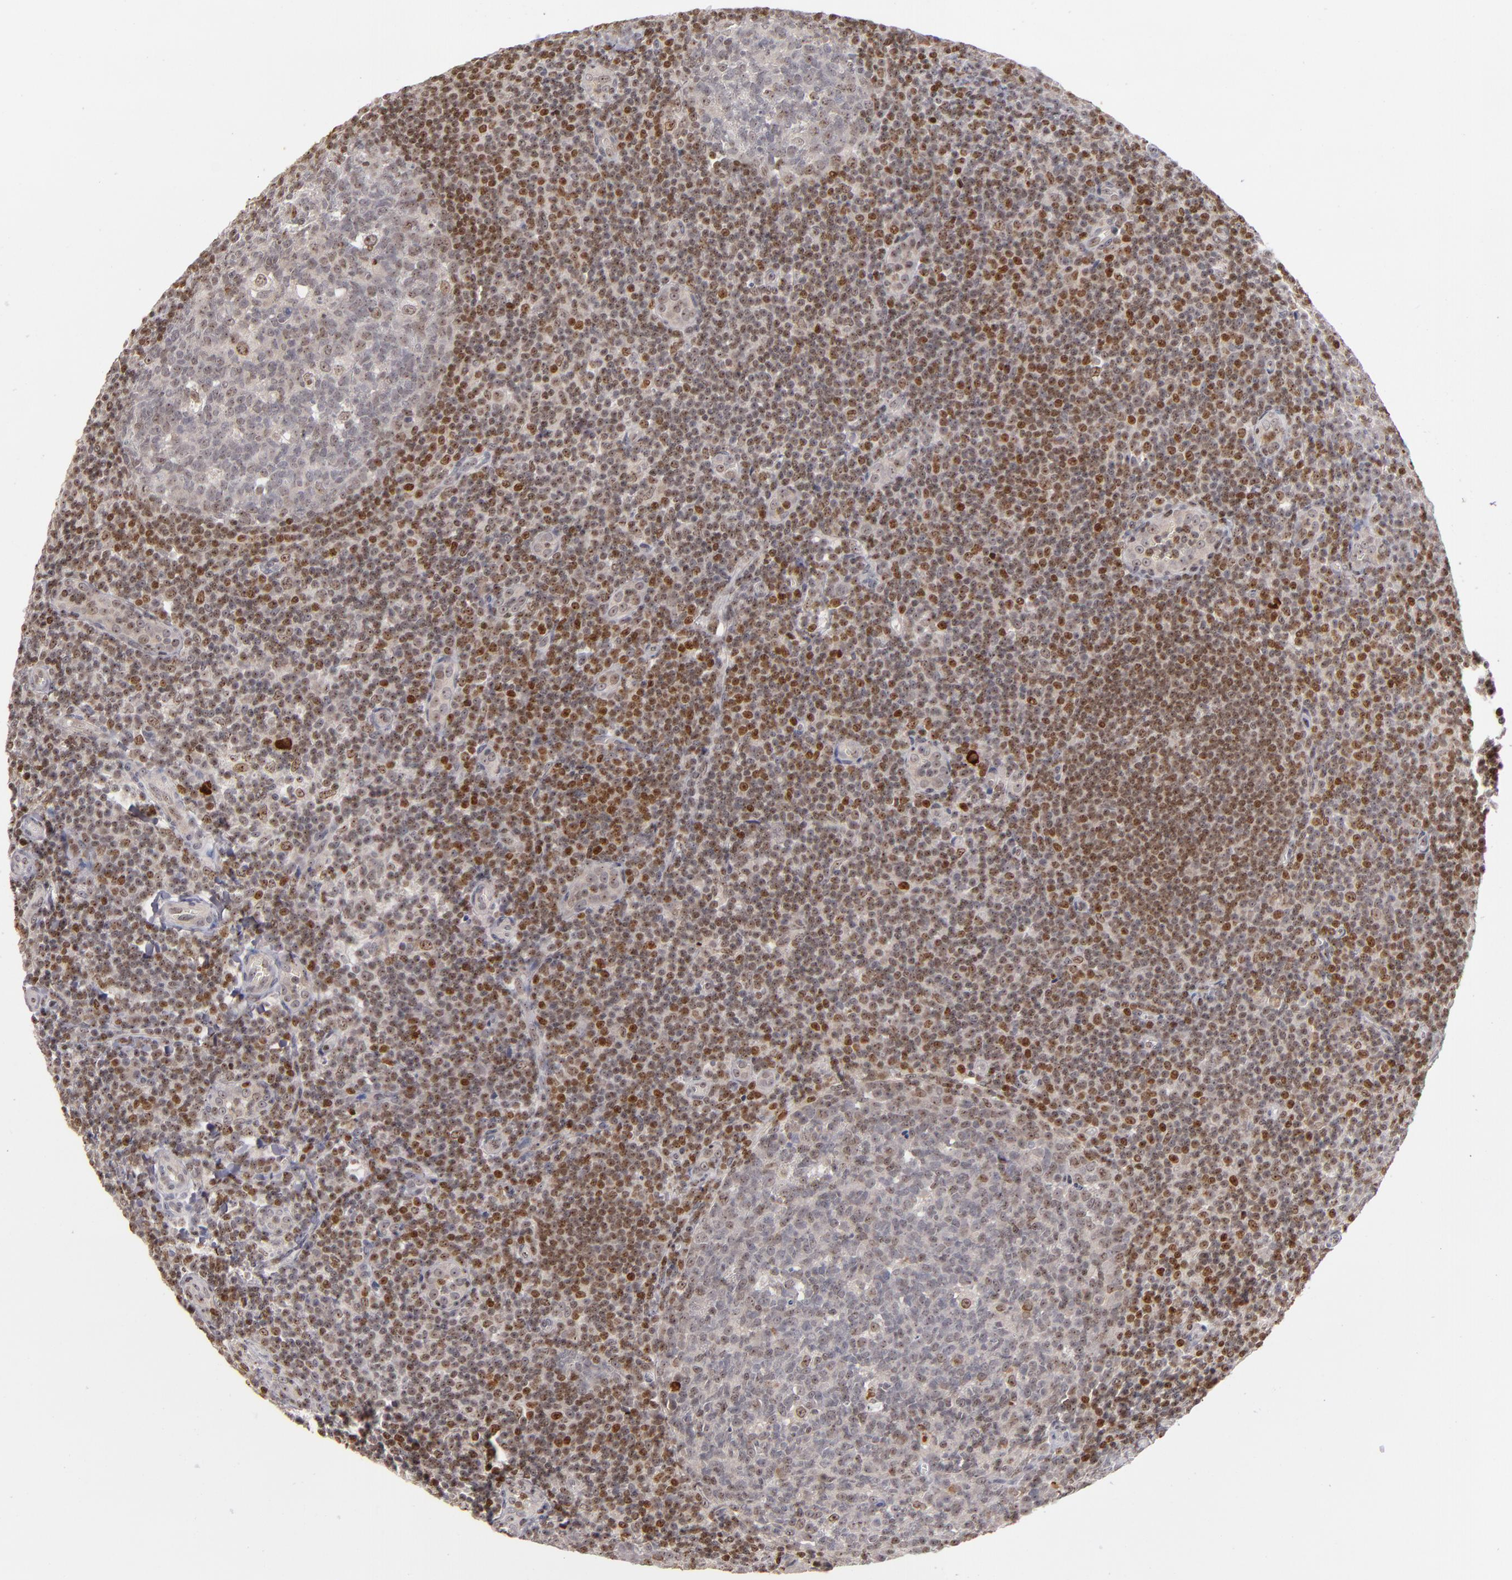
{"staining": {"intensity": "weak", "quantity": "<25%", "location": "nuclear"}, "tissue": "tonsil", "cell_type": "Germinal center cells", "image_type": "normal", "snomed": [{"axis": "morphology", "description": "Normal tissue, NOS"}, {"axis": "topography", "description": "Tonsil"}], "caption": "Immunohistochemistry of benign human tonsil exhibits no positivity in germinal center cells.", "gene": "PCNX4", "patient": {"sex": "male", "age": 31}}